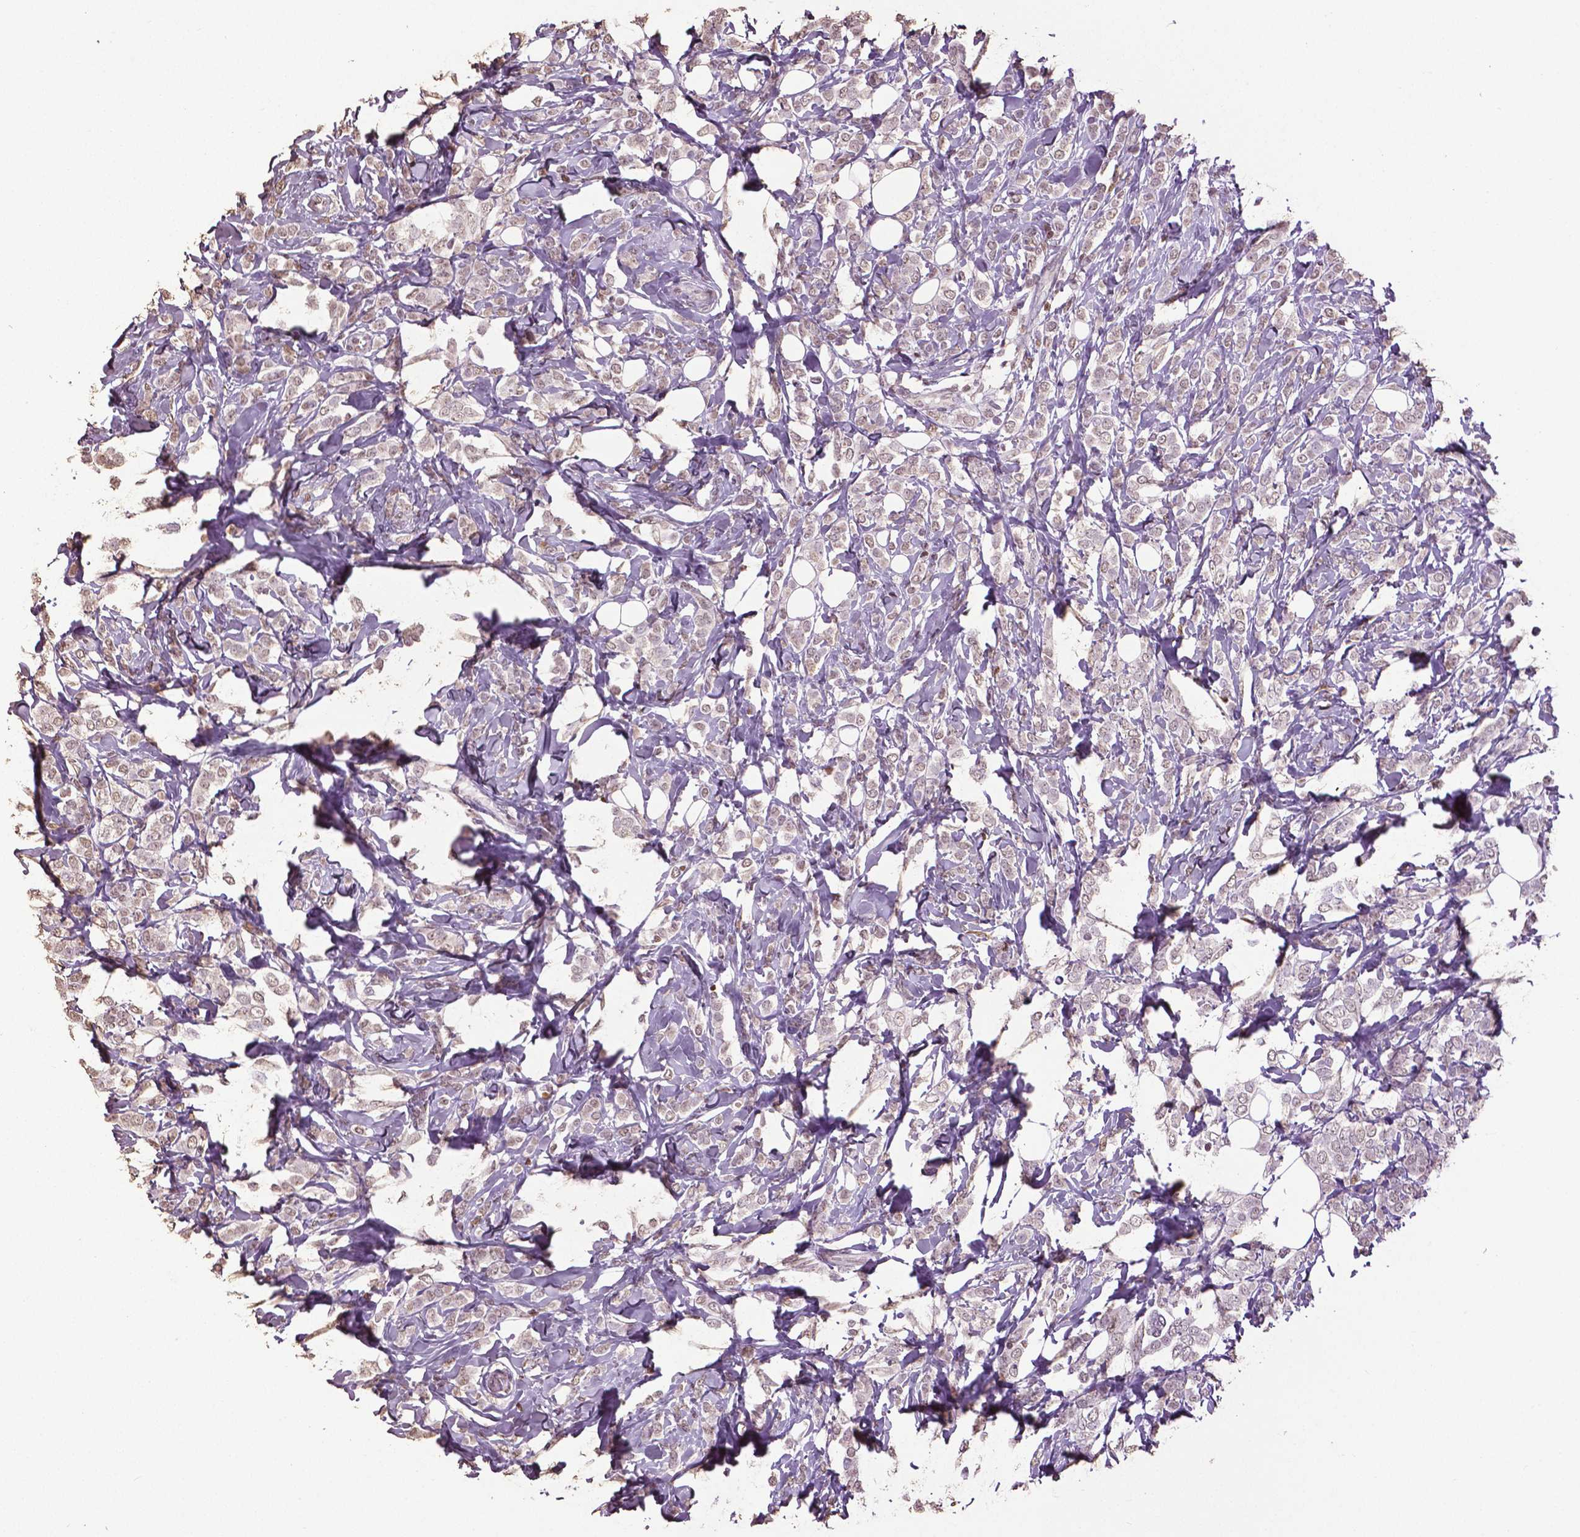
{"staining": {"intensity": "negative", "quantity": "none", "location": "none"}, "tissue": "breast cancer", "cell_type": "Tumor cells", "image_type": "cancer", "snomed": [{"axis": "morphology", "description": "Lobular carcinoma"}, {"axis": "topography", "description": "Breast"}], "caption": "This micrograph is of lobular carcinoma (breast) stained with immunohistochemistry (IHC) to label a protein in brown with the nuclei are counter-stained blue. There is no expression in tumor cells.", "gene": "RUNX3", "patient": {"sex": "female", "age": 49}}